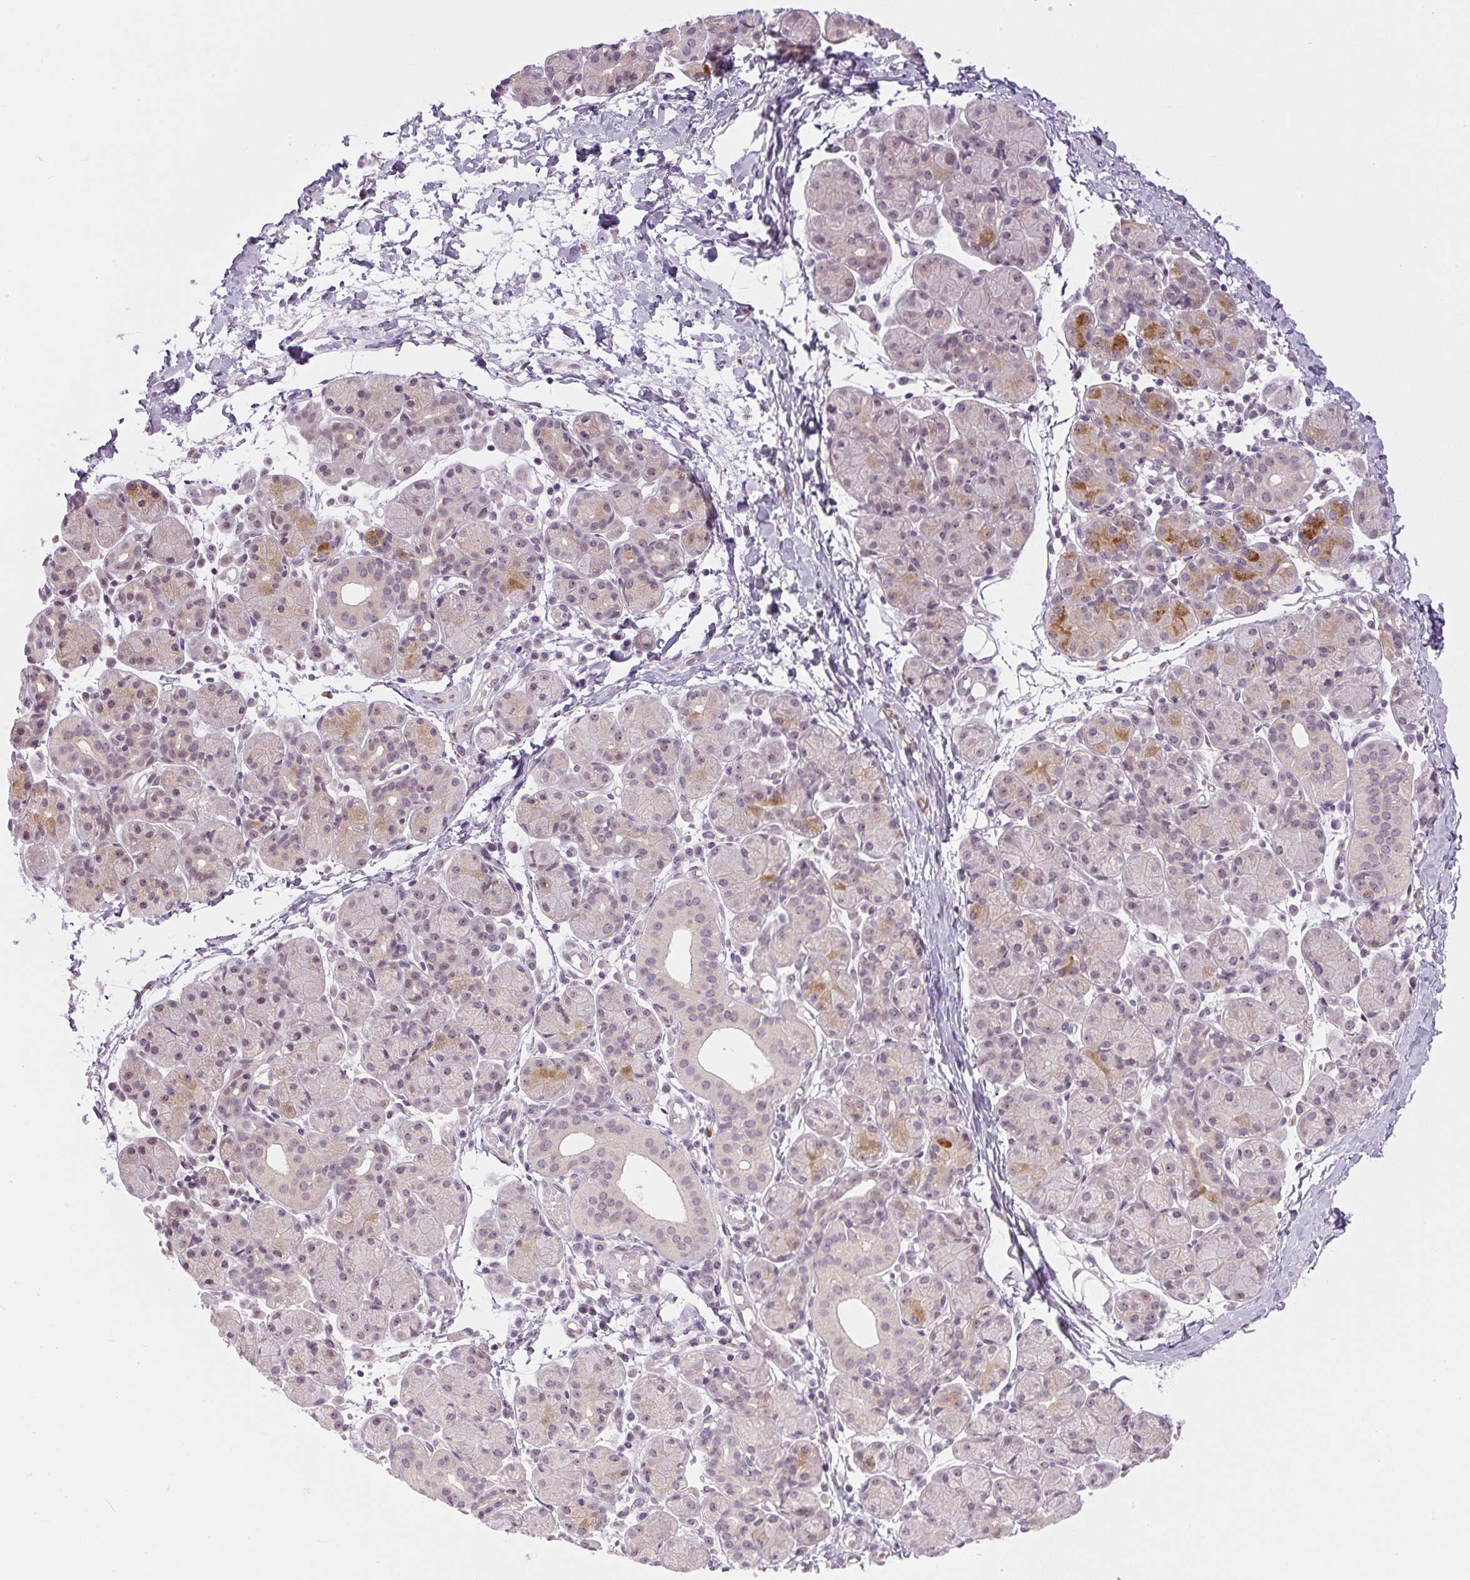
{"staining": {"intensity": "moderate", "quantity": "<25%", "location": "cytoplasmic/membranous"}, "tissue": "salivary gland", "cell_type": "Glandular cells", "image_type": "normal", "snomed": [{"axis": "morphology", "description": "Normal tissue, NOS"}, {"axis": "morphology", "description": "Inflammation, NOS"}, {"axis": "topography", "description": "Lymph node"}, {"axis": "topography", "description": "Salivary gland"}], "caption": "Immunohistochemistry (IHC) histopathology image of benign human salivary gland stained for a protein (brown), which demonstrates low levels of moderate cytoplasmic/membranous staining in about <25% of glandular cells.", "gene": "SGF29", "patient": {"sex": "male", "age": 3}}